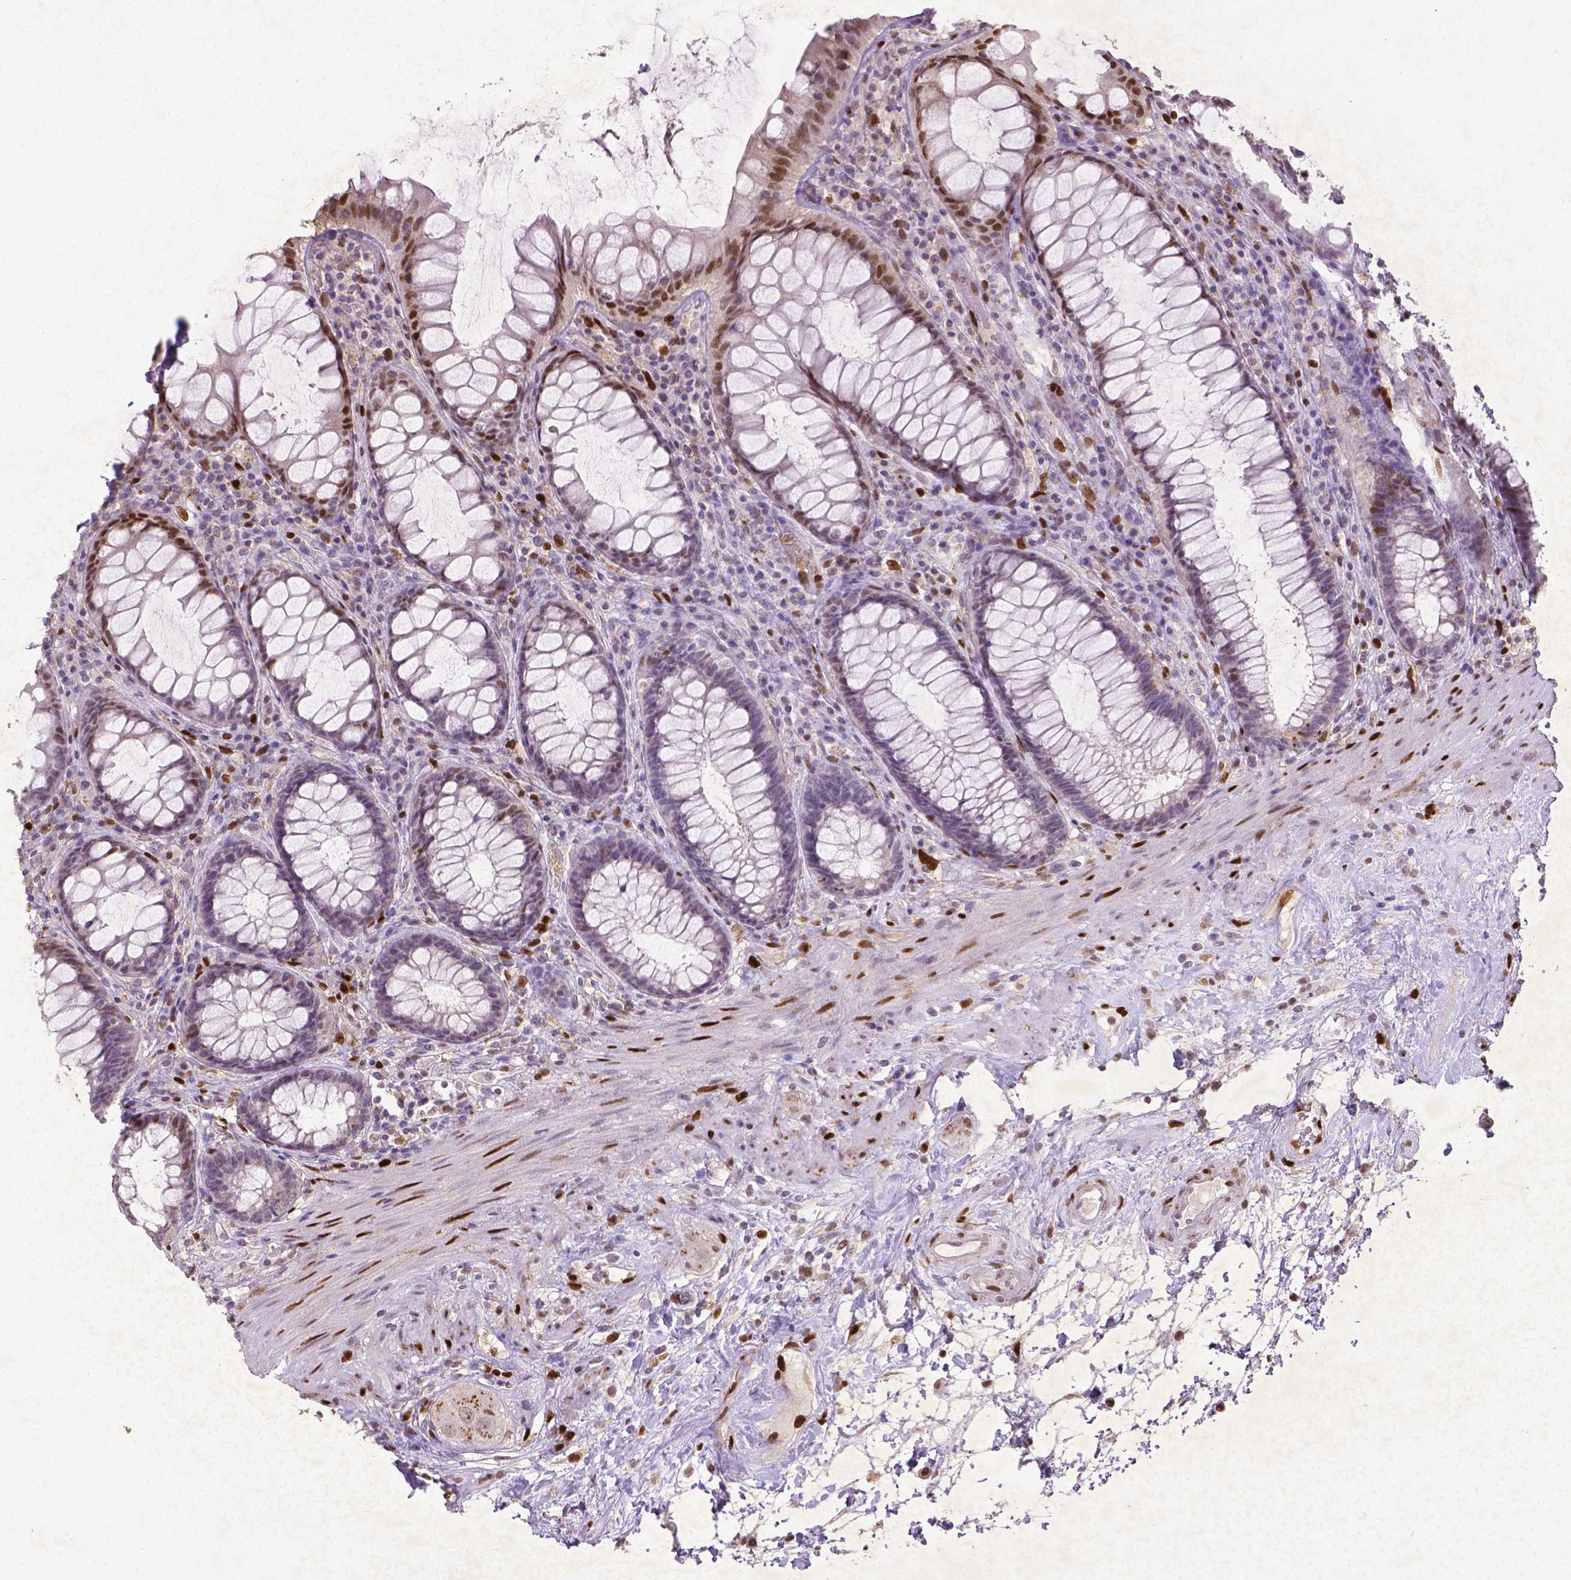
{"staining": {"intensity": "moderate", "quantity": "25%-75%", "location": "nuclear"}, "tissue": "rectum", "cell_type": "Glandular cells", "image_type": "normal", "snomed": [{"axis": "morphology", "description": "Normal tissue, NOS"}, {"axis": "topography", "description": "Rectum"}], "caption": "Rectum stained for a protein (brown) displays moderate nuclear positive positivity in about 25%-75% of glandular cells.", "gene": "CDKN1A", "patient": {"sex": "male", "age": 72}}